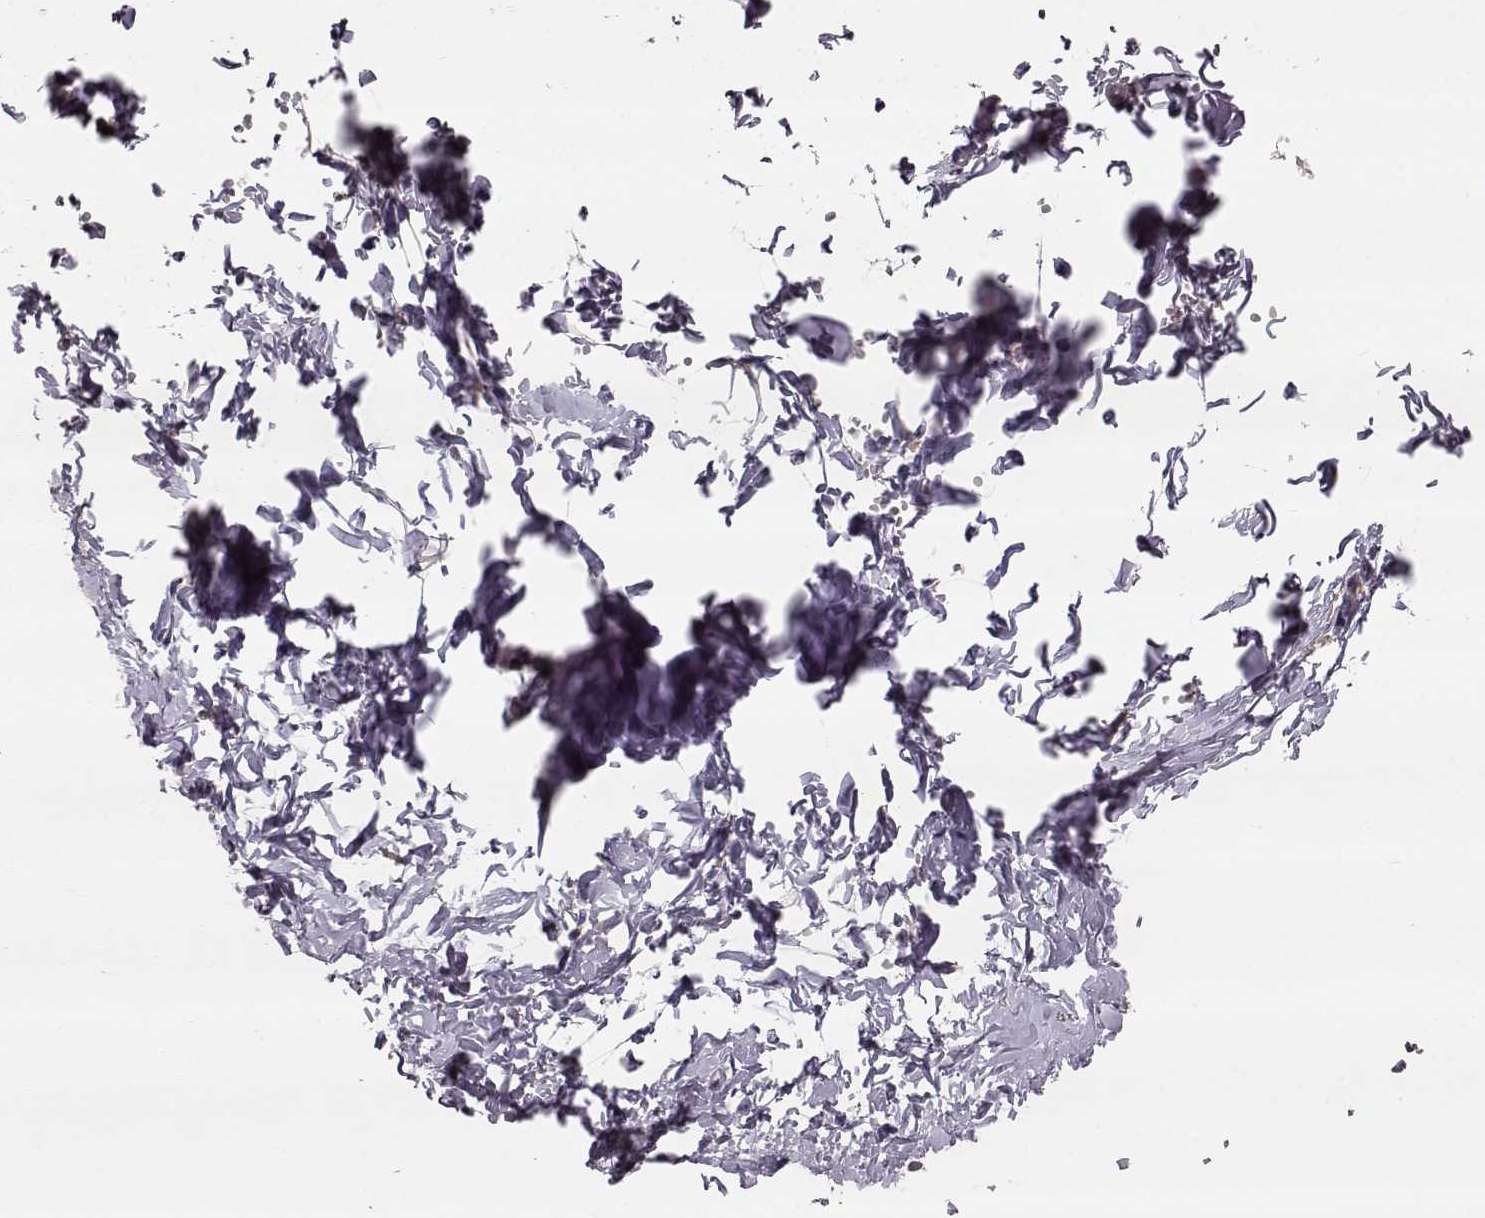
{"staining": {"intensity": "negative", "quantity": "none", "location": "none"}, "tissue": "breast", "cell_type": "Adipocytes", "image_type": "normal", "snomed": [{"axis": "morphology", "description": "Normal tissue, NOS"}, {"axis": "topography", "description": "Breast"}], "caption": "Immunohistochemistry (IHC) image of unremarkable human breast stained for a protein (brown), which shows no staining in adipocytes. Brightfield microscopy of immunohistochemistry (IHC) stained with DAB (3,3'-diaminobenzidine) (brown) and hematoxylin (blue), captured at high magnification.", "gene": "YJEFN3", "patient": {"sex": "female", "age": 37}}